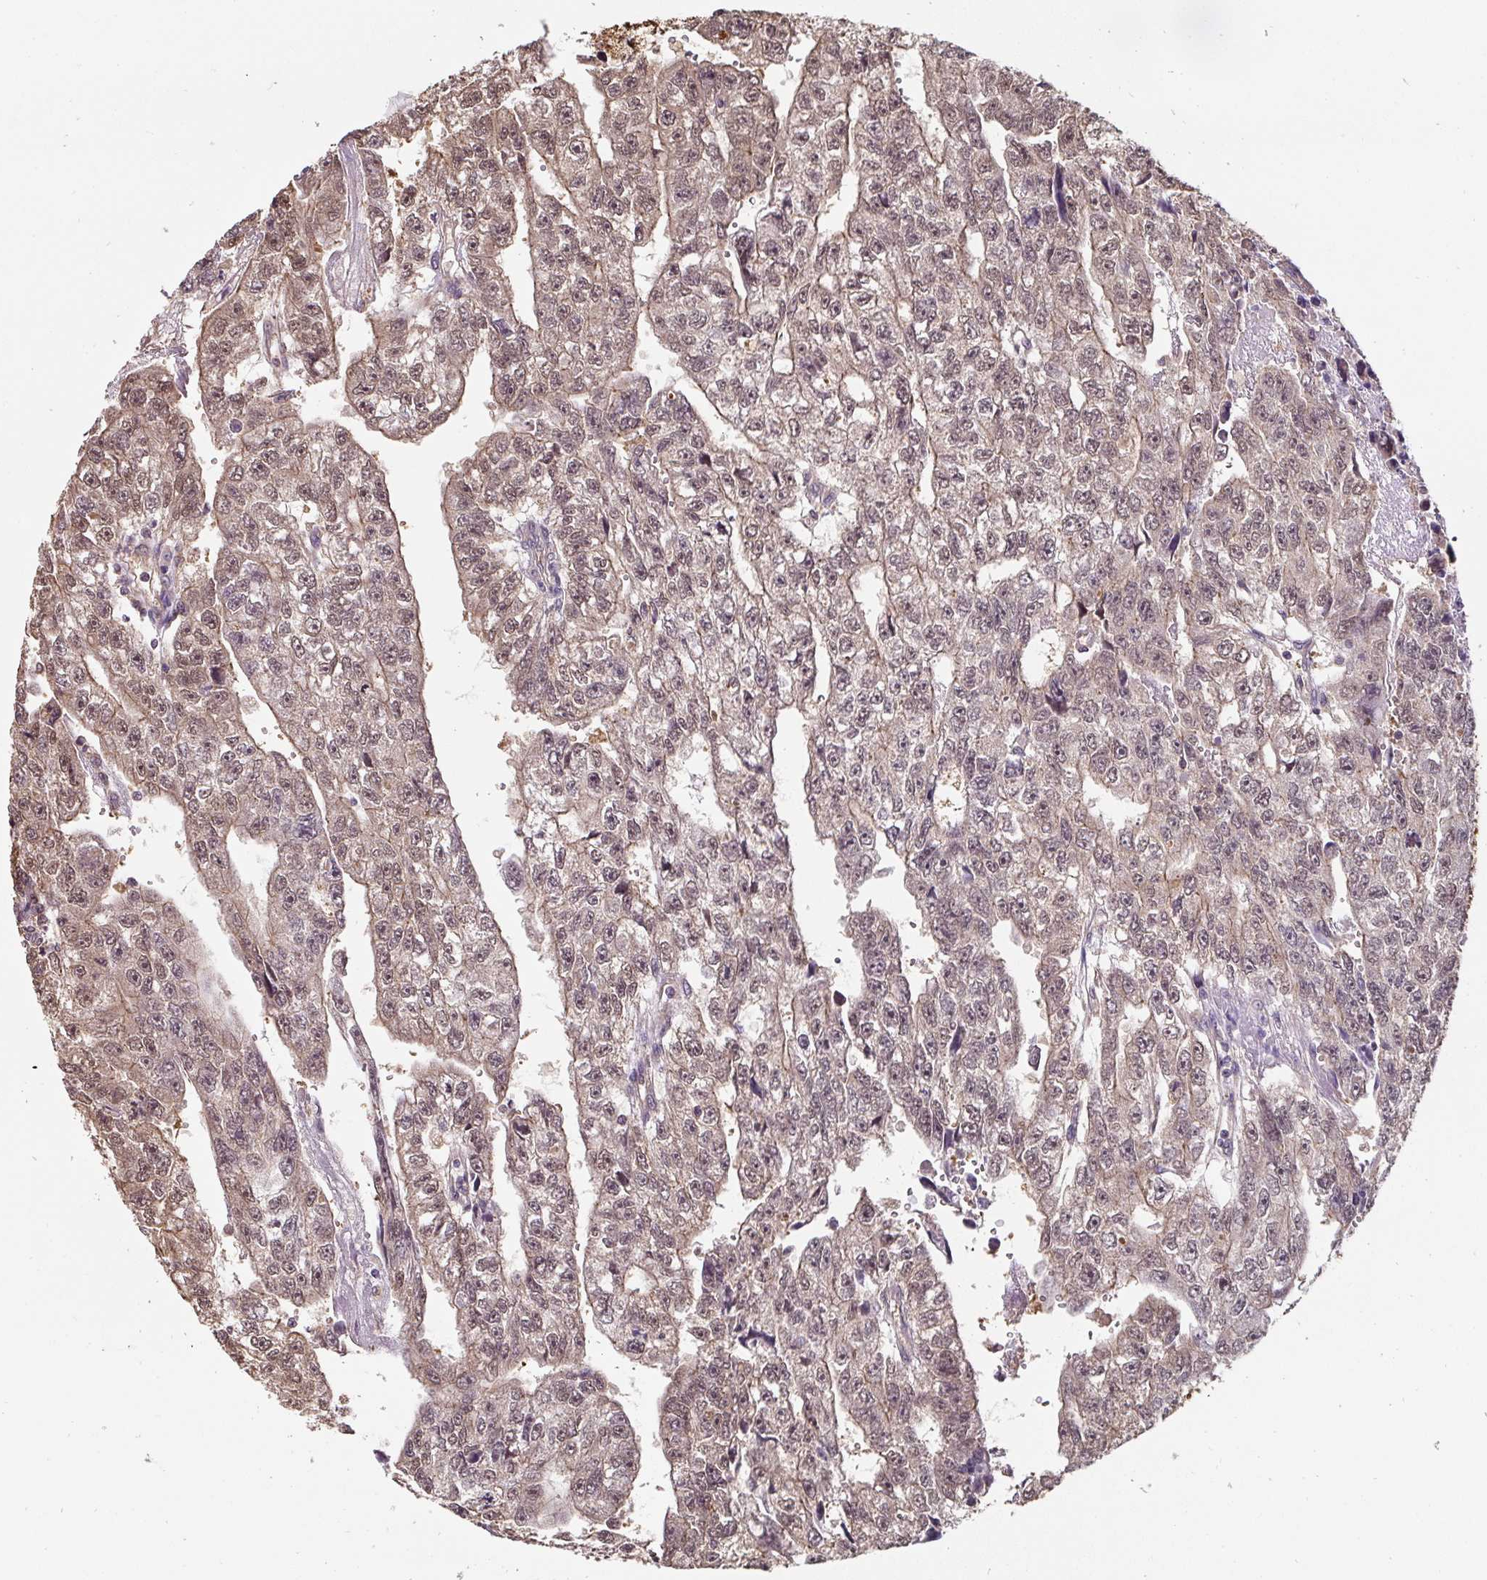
{"staining": {"intensity": "weak", "quantity": ">75%", "location": "cytoplasmic/membranous,nuclear"}, "tissue": "testis cancer", "cell_type": "Tumor cells", "image_type": "cancer", "snomed": [{"axis": "morphology", "description": "Carcinoma, Embryonal, NOS"}, {"axis": "topography", "description": "Testis"}], "caption": "Protein analysis of testis embryonal carcinoma tissue demonstrates weak cytoplasmic/membranous and nuclear staining in approximately >75% of tumor cells.", "gene": "ST13", "patient": {"sex": "male", "age": 20}}